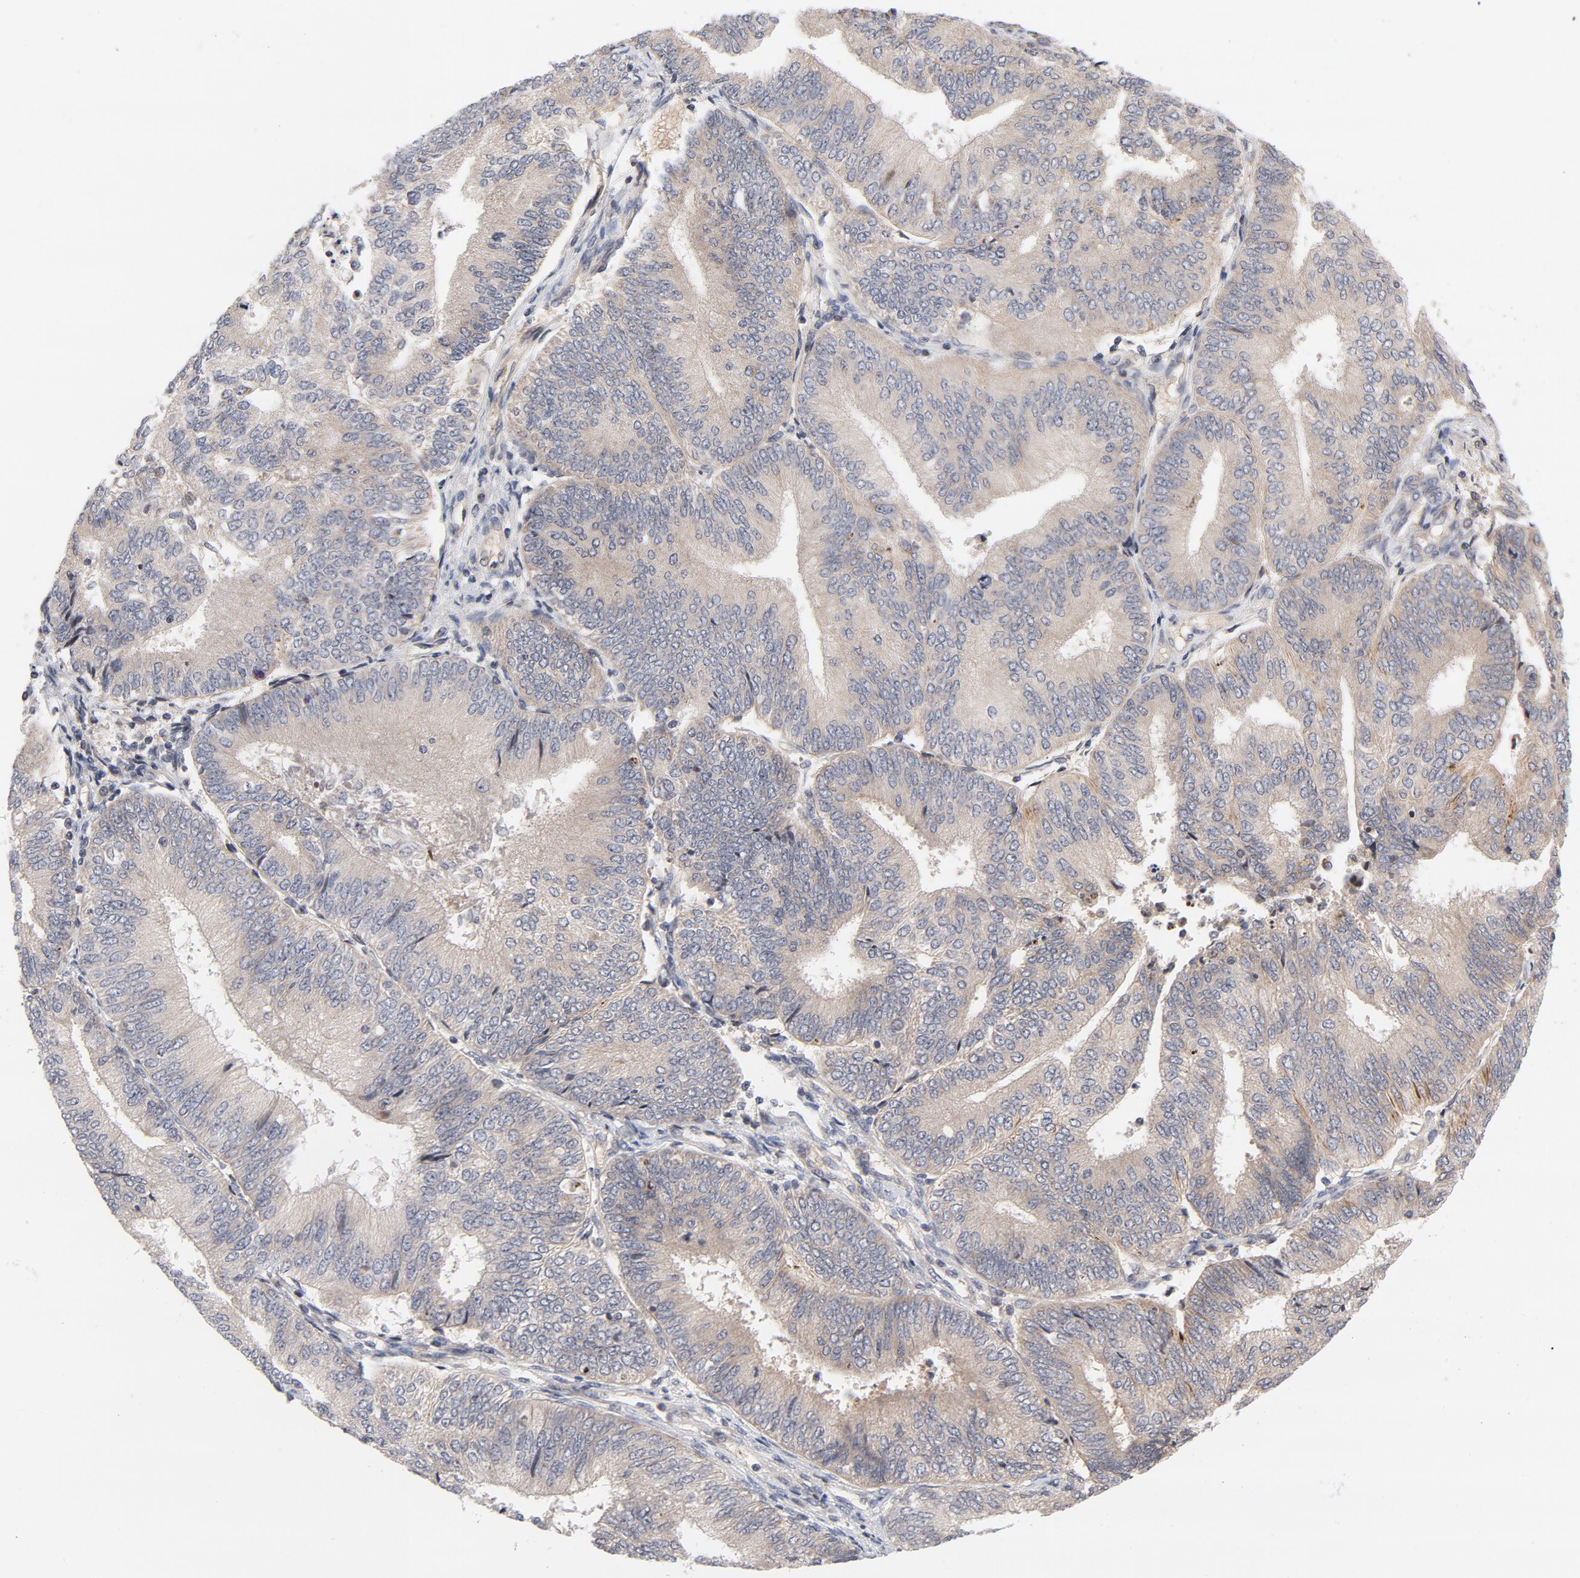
{"staining": {"intensity": "weak", "quantity": ">75%", "location": "cytoplasmic/membranous"}, "tissue": "endometrial cancer", "cell_type": "Tumor cells", "image_type": "cancer", "snomed": [{"axis": "morphology", "description": "Adenocarcinoma, NOS"}, {"axis": "topography", "description": "Endometrium"}], "caption": "Endometrial cancer (adenocarcinoma) stained for a protein shows weak cytoplasmic/membranous positivity in tumor cells.", "gene": "DNAAF2", "patient": {"sex": "female", "age": 55}}